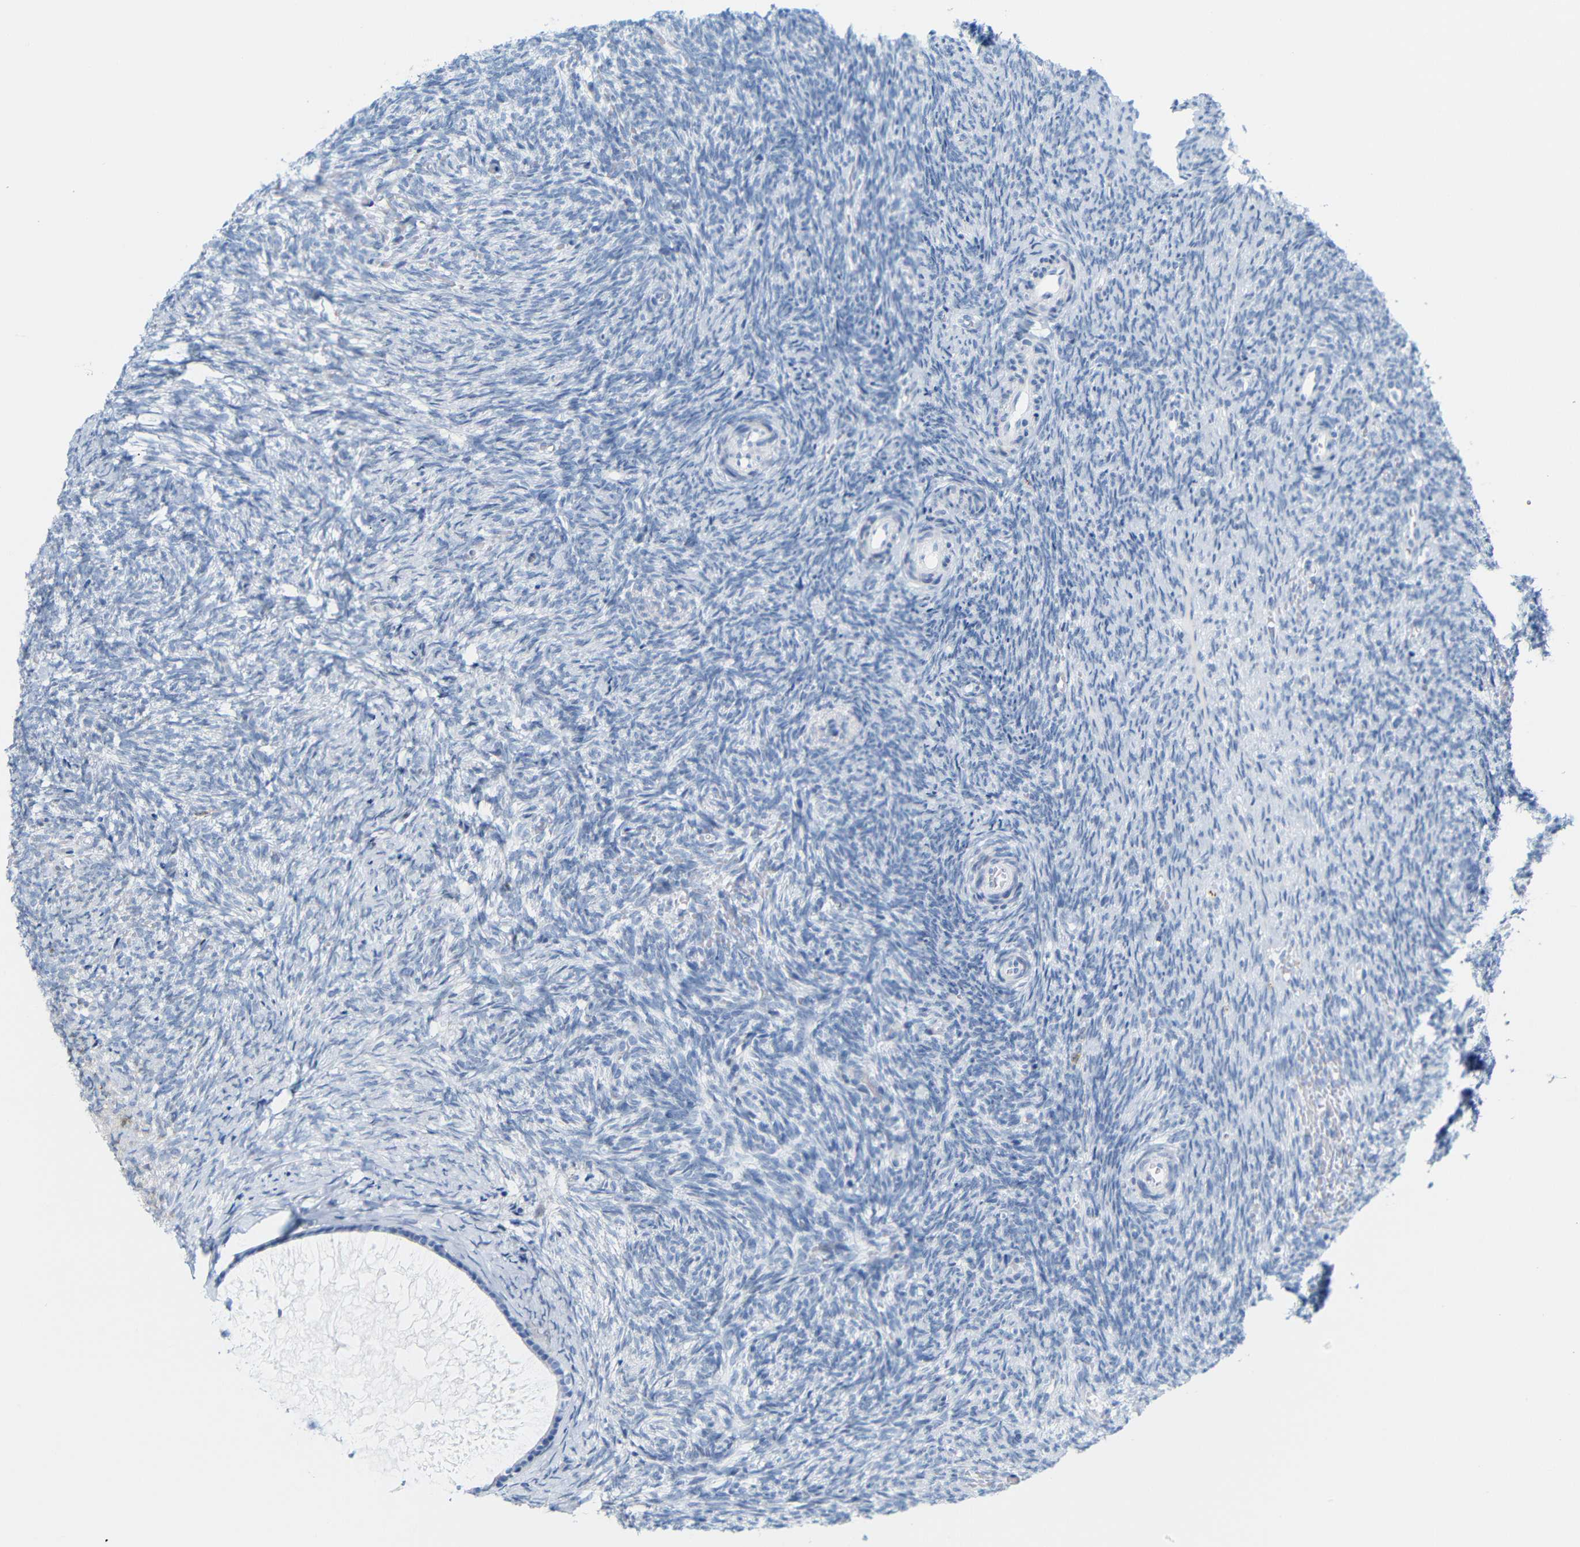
{"staining": {"intensity": "negative", "quantity": "none", "location": "none"}, "tissue": "ovary", "cell_type": "Ovarian stroma cells", "image_type": "normal", "snomed": [{"axis": "morphology", "description": "Normal tissue, NOS"}, {"axis": "topography", "description": "Ovary"}], "caption": "Micrograph shows no significant protein expression in ovarian stroma cells of normal ovary. (Stains: DAB IHC with hematoxylin counter stain, Microscopy: brightfield microscopy at high magnification).", "gene": "MT1A", "patient": {"sex": "female", "age": 41}}